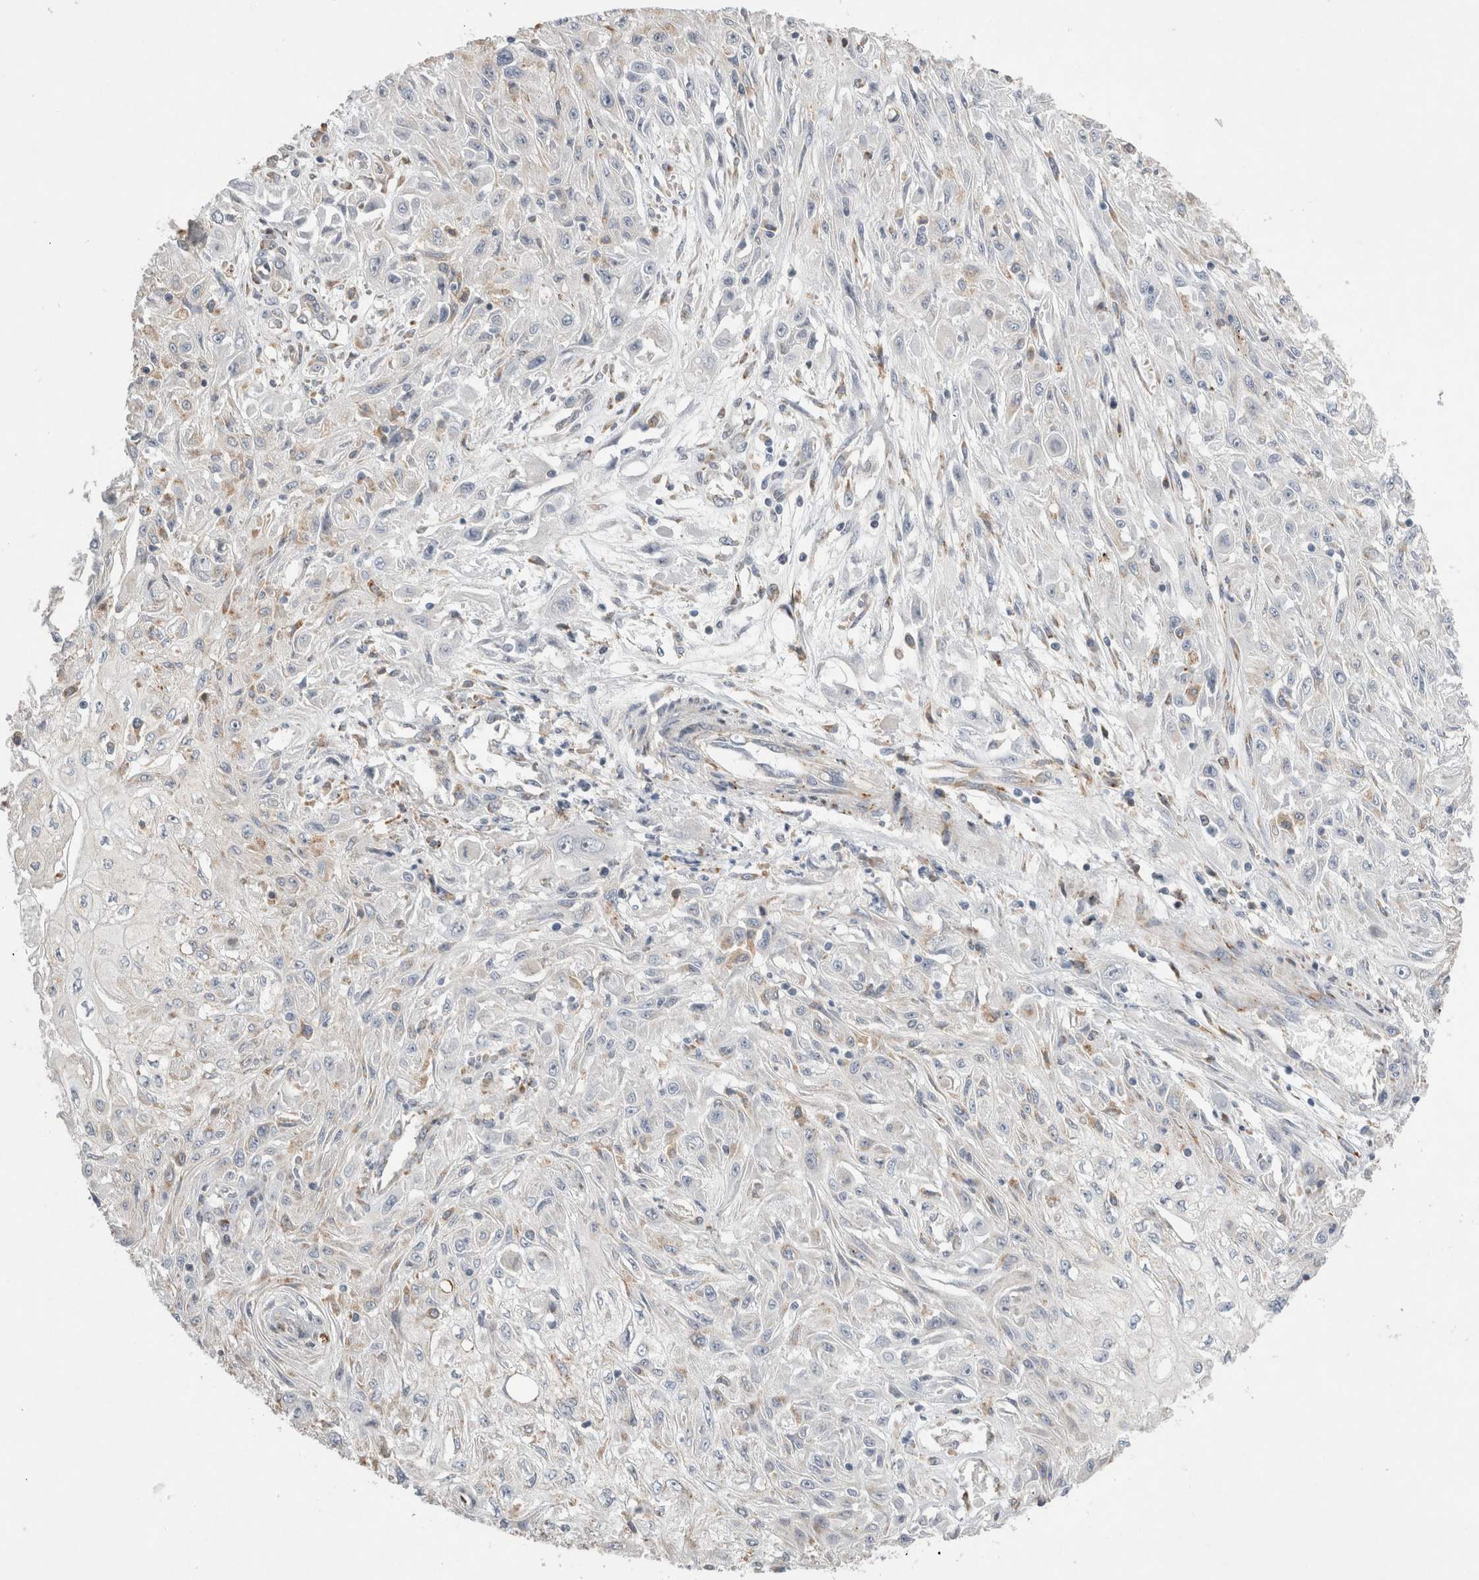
{"staining": {"intensity": "negative", "quantity": "none", "location": "none"}, "tissue": "skin cancer", "cell_type": "Tumor cells", "image_type": "cancer", "snomed": [{"axis": "morphology", "description": "Squamous cell carcinoma, NOS"}, {"axis": "morphology", "description": "Squamous cell carcinoma, metastatic, NOS"}, {"axis": "topography", "description": "Skin"}, {"axis": "topography", "description": "Lymph node"}], "caption": "Immunohistochemistry (IHC) micrograph of neoplastic tissue: human skin cancer stained with DAB (3,3'-diaminobenzidine) shows no significant protein staining in tumor cells.", "gene": "TRMT9B", "patient": {"sex": "male", "age": 75}}